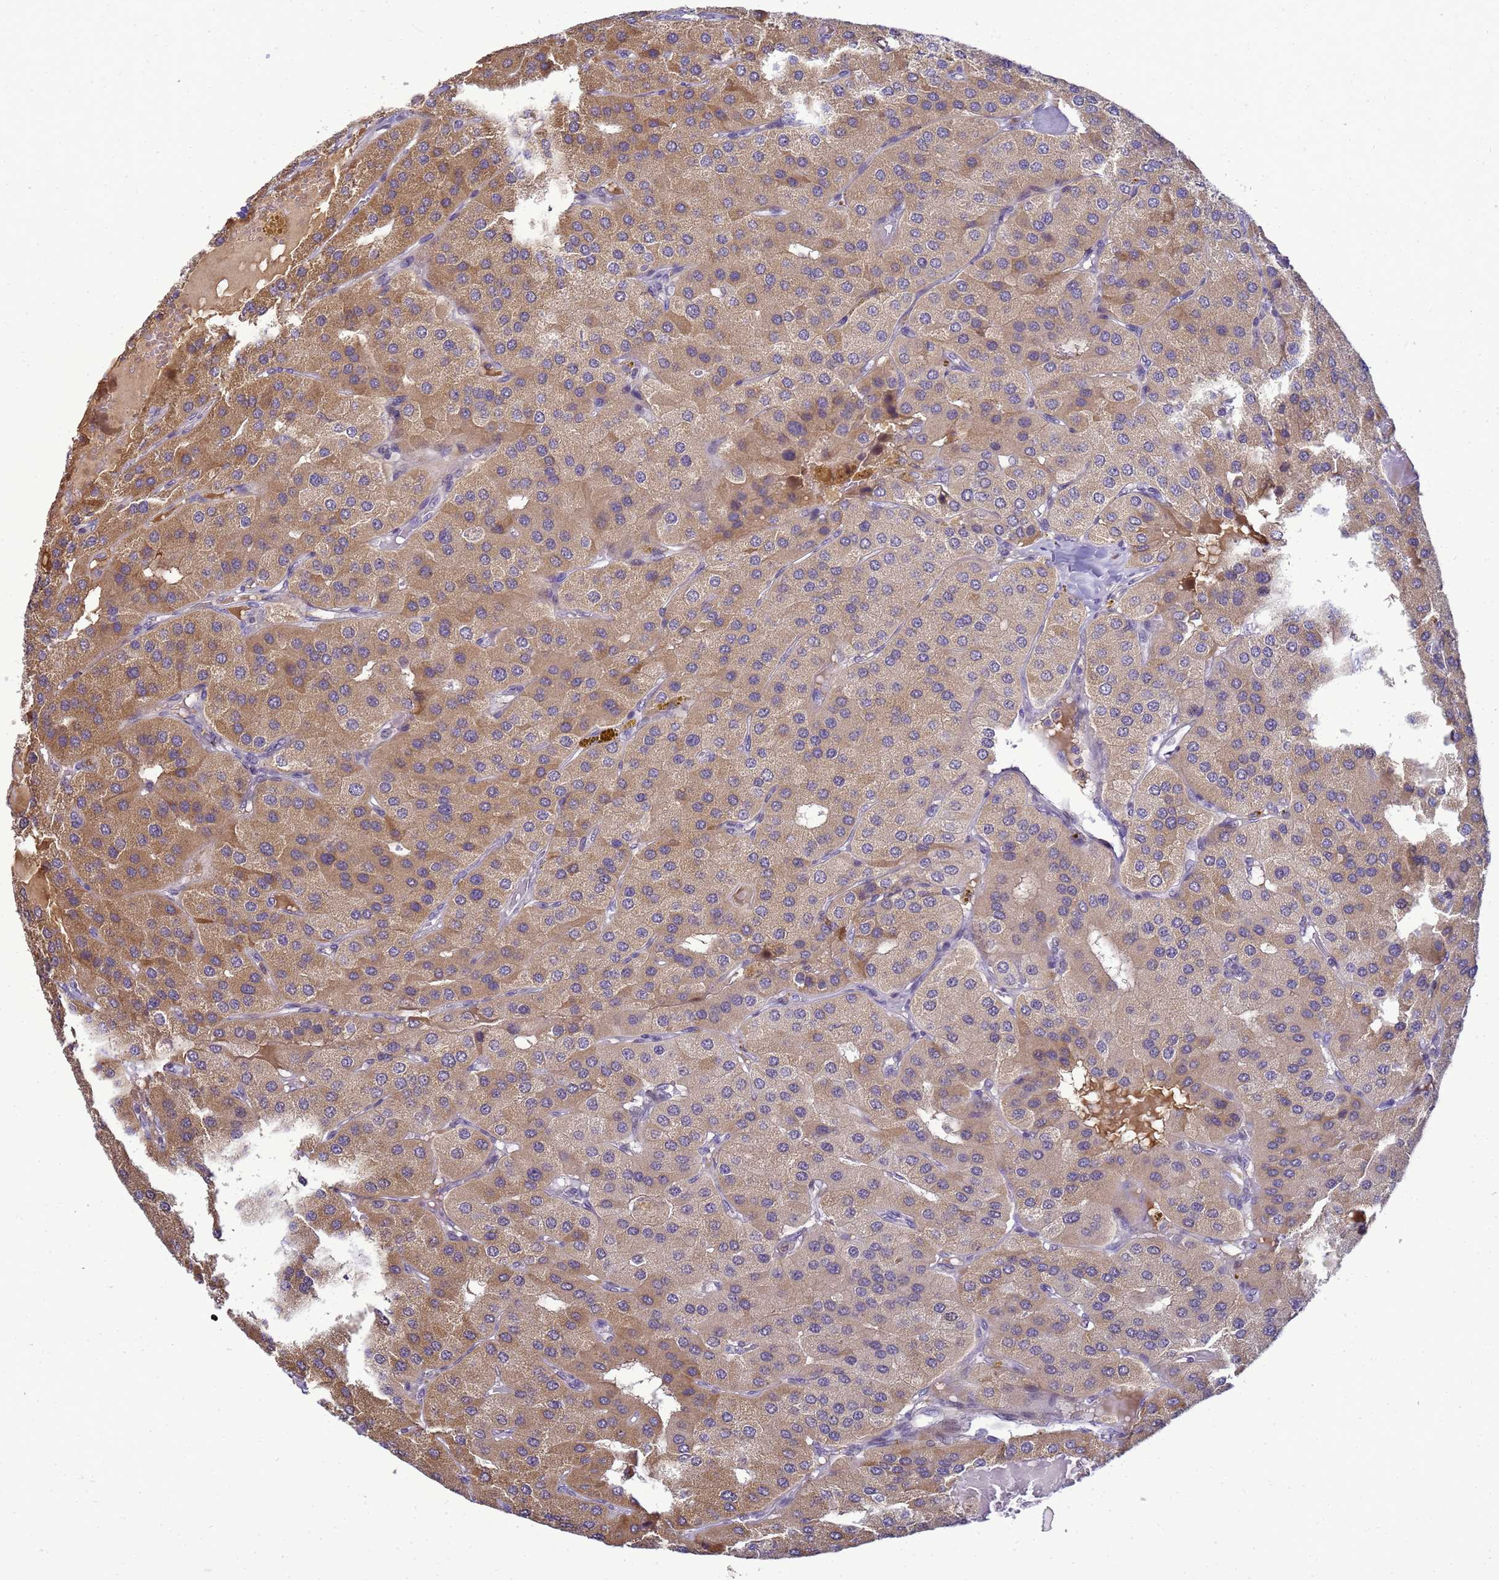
{"staining": {"intensity": "moderate", "quantity": ">75%", "location": "cytoplasmic/membranous"}, "tissue": "parathyroid gland", "cell_type": "Glandular cells", "image_type": "normal", "snomed": [{"axis": "morphology", "description": "Normal tissue, NOS"}, {"axis": "morphology", "description": "Adenoma, NOS"}, {"axis": "topography", "description": "Parathyroid gland"}], "caption": "An image of human parathyroid gland stained for a protein displays moderate cytoplasmic/membranous brown staining in glandular cells.", "gene": "TMEM74B", "patient": {"sex": "female", "age": 86}}